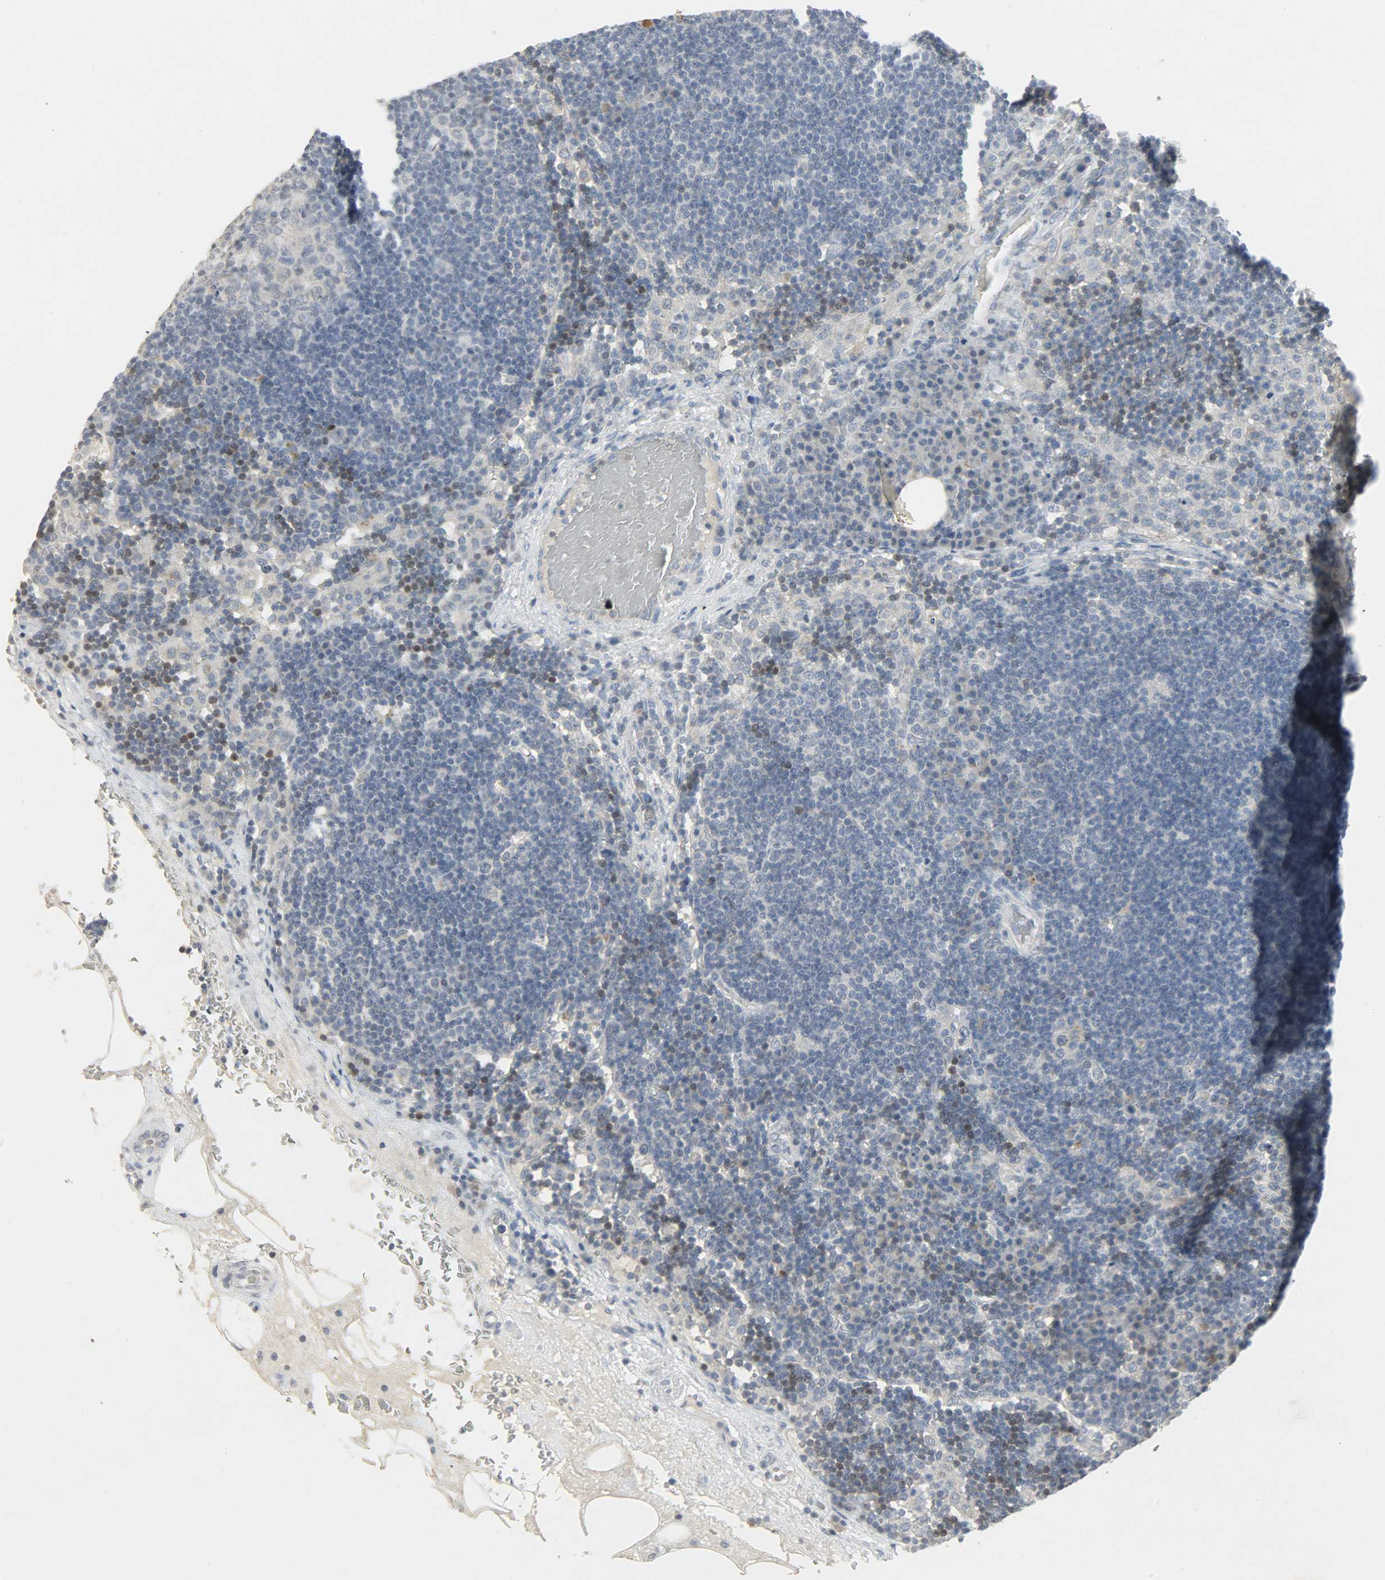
{"staining": {"intensity": "negative", "quantity": "none", "location": "none"}, "tissue": "lymph node", "cell_type": "Germinal center cells", "image_type": "normal", "snomed": [{"axis": "morphology", "description": "Normal tissue, NOS"}, {"axis": "morphology", "description": "Squamous cell carcinoma, metastatic, NOS"}, {"axis": "topography", "description": "Lymph node"}], "caption": "DAB immunohistochemical staining of normal lymph node demonstrates no significant expression in germinal center cells.", "gene": "CAMK4", "patient": {"sex": "female", "age": 53}}